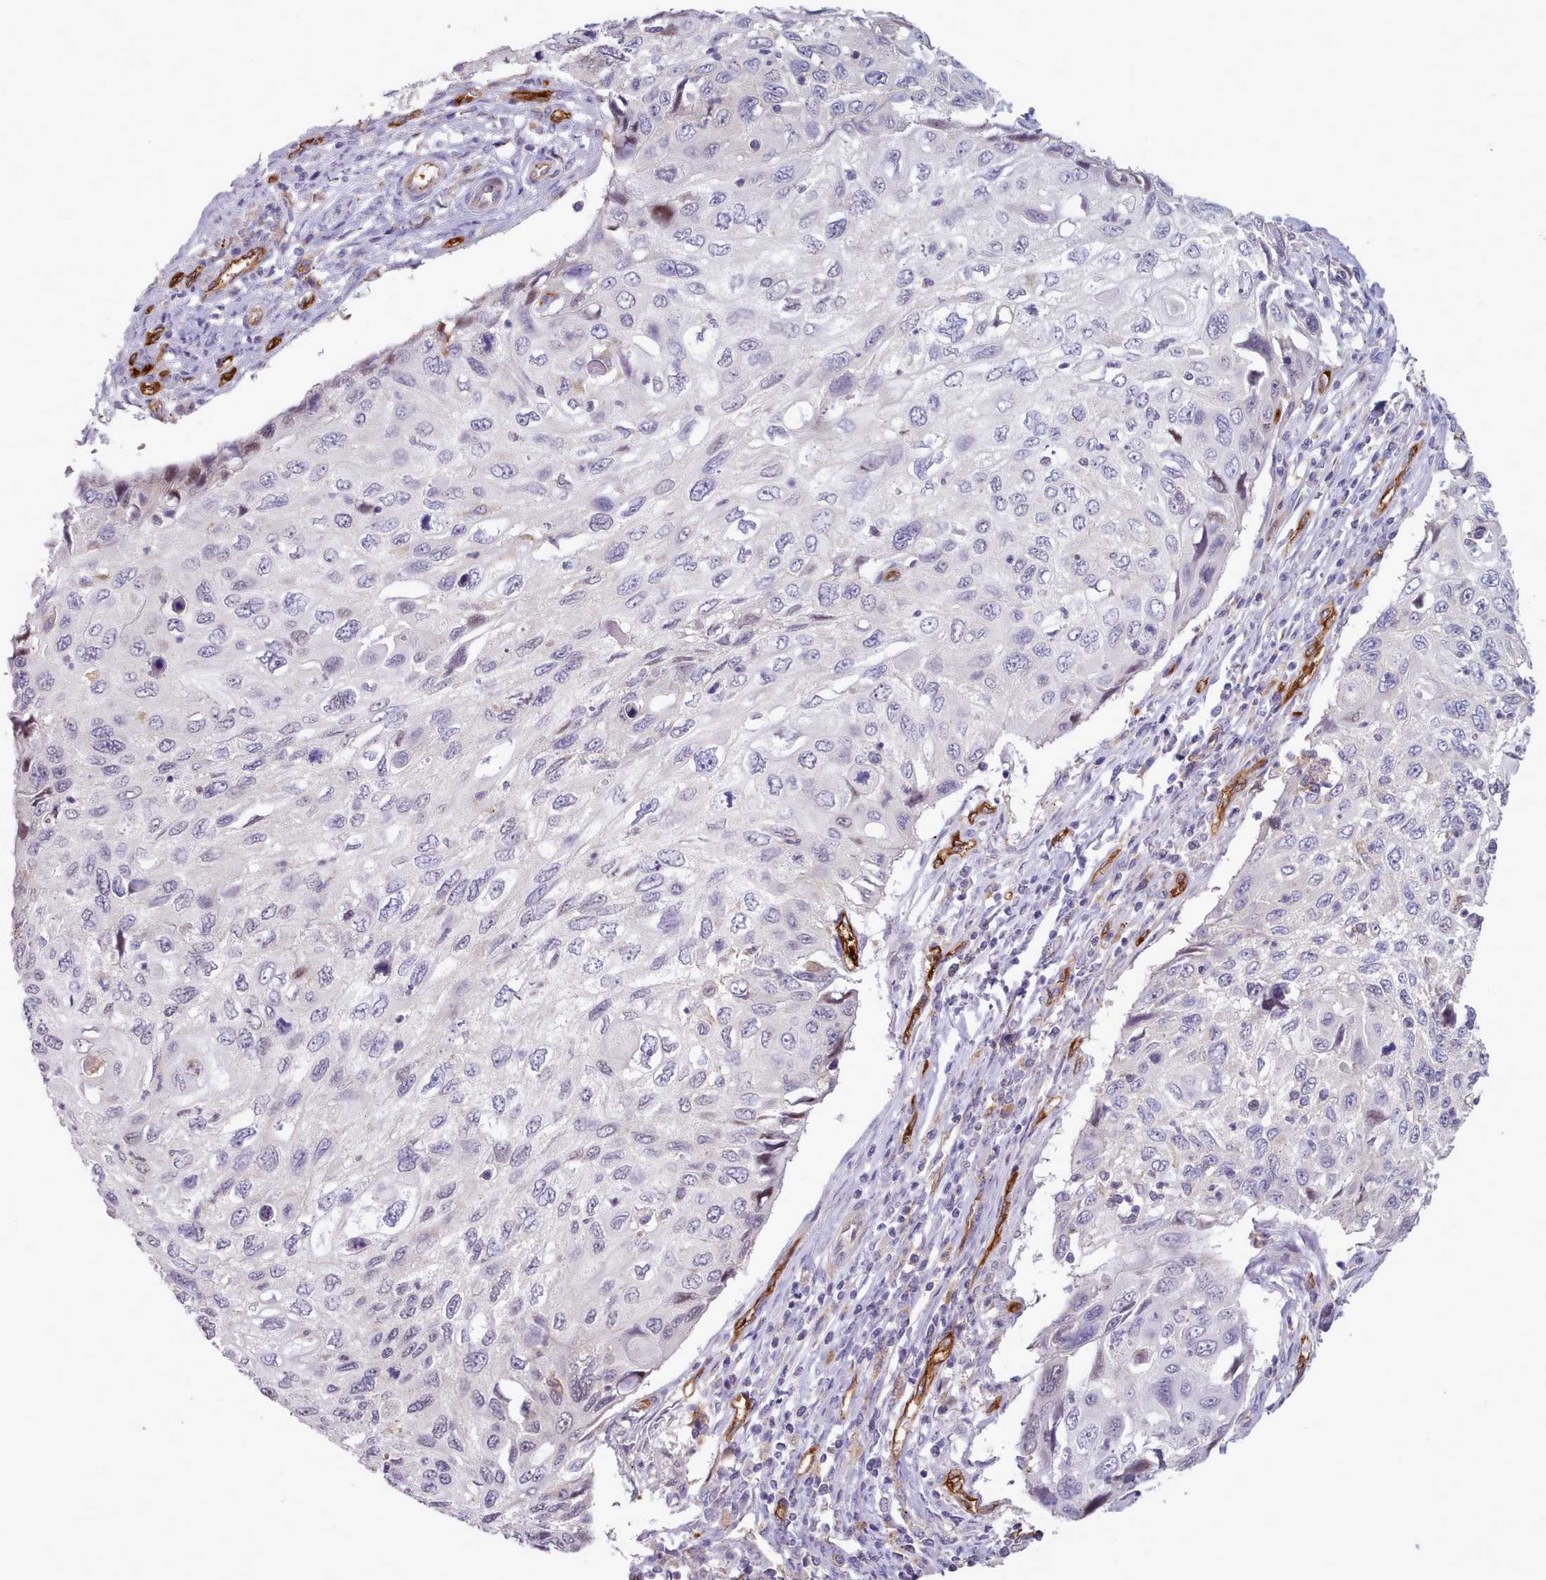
{"staining": {"intensity": "negative", "quantity": "none", "location": "none"}, "tissue": "cervical cancer", "cell_type": "Tumor cells", "image_type": "cancer", "snomed": [{"axis": "morphology", "description": "Squamous cell carcinoma, NOS"}, {"axis": "topography", "description": "Cervix"}], "caption": "High power microscopy histopathology image of an immunohistochemistry (IHC) photomicrograph of cervical squamous cell carcinoma, revealing no significant staining in tumor cells.", "gene": "CD300LF", "patient": {"sex": "female", "age": 70}}